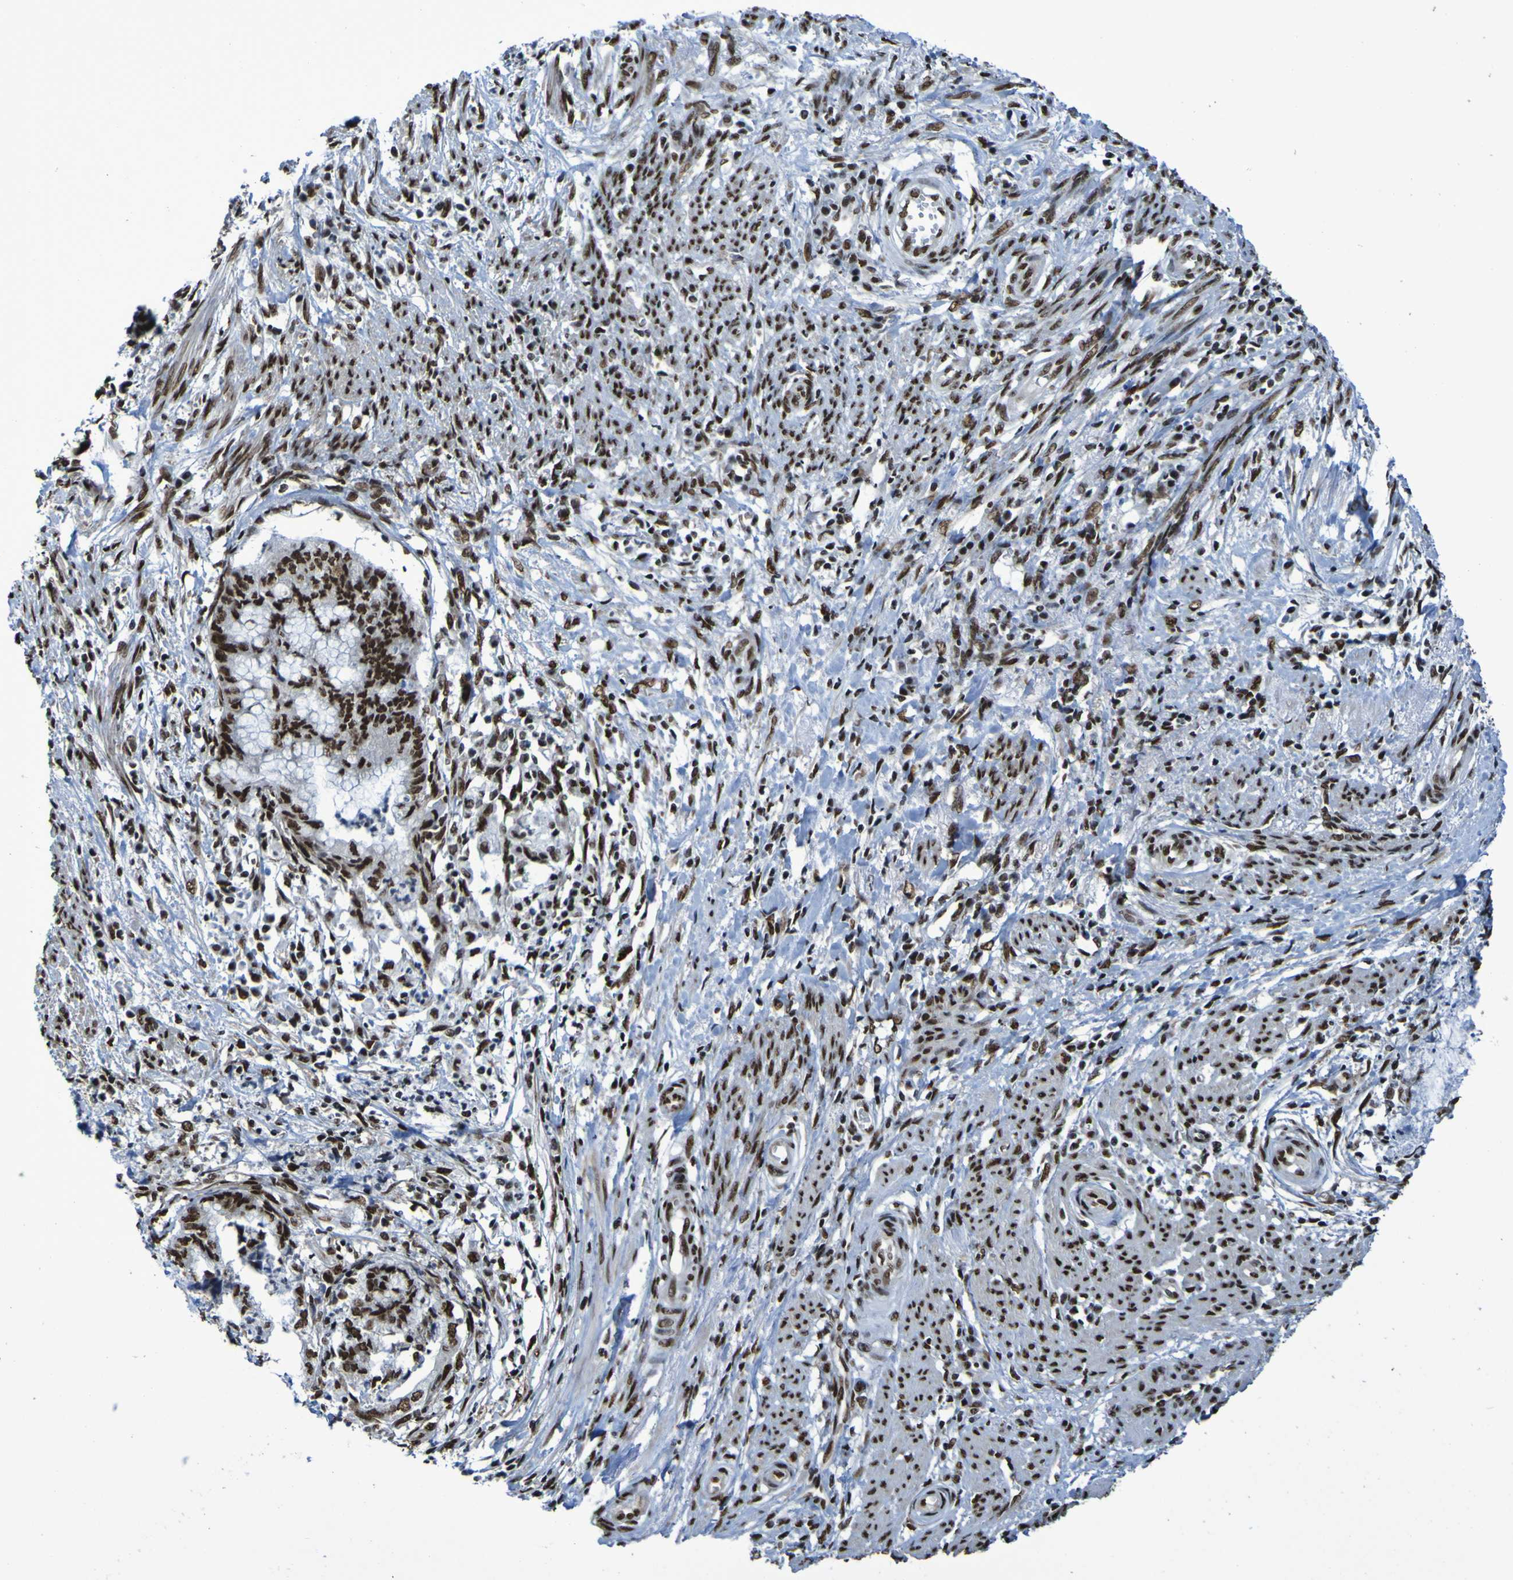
{"staining": {"intensity": "strong", "quantity": ">75%", "location": "nuclear"}, "tissue": "endometrial cancer", "cell_type": "Tumor cells", "image_type": "cancer", "snomed": [{"axis": "morphology", "description": "Necrosis, NOS"}, {"axis": "morphology", "description": "Adenocarcinoma, NOS"}, {"axis": "topography", "description": "Endometrium"}], "caption": "IHC micrograph of endometrial adenocarcinoma stained for a protein (brown), which reveals high levels of strong nuclear positivity in about >75% of tumor cells.", "gene": "HNRNPR", "patient": {"sex": "female", "age": 79}}